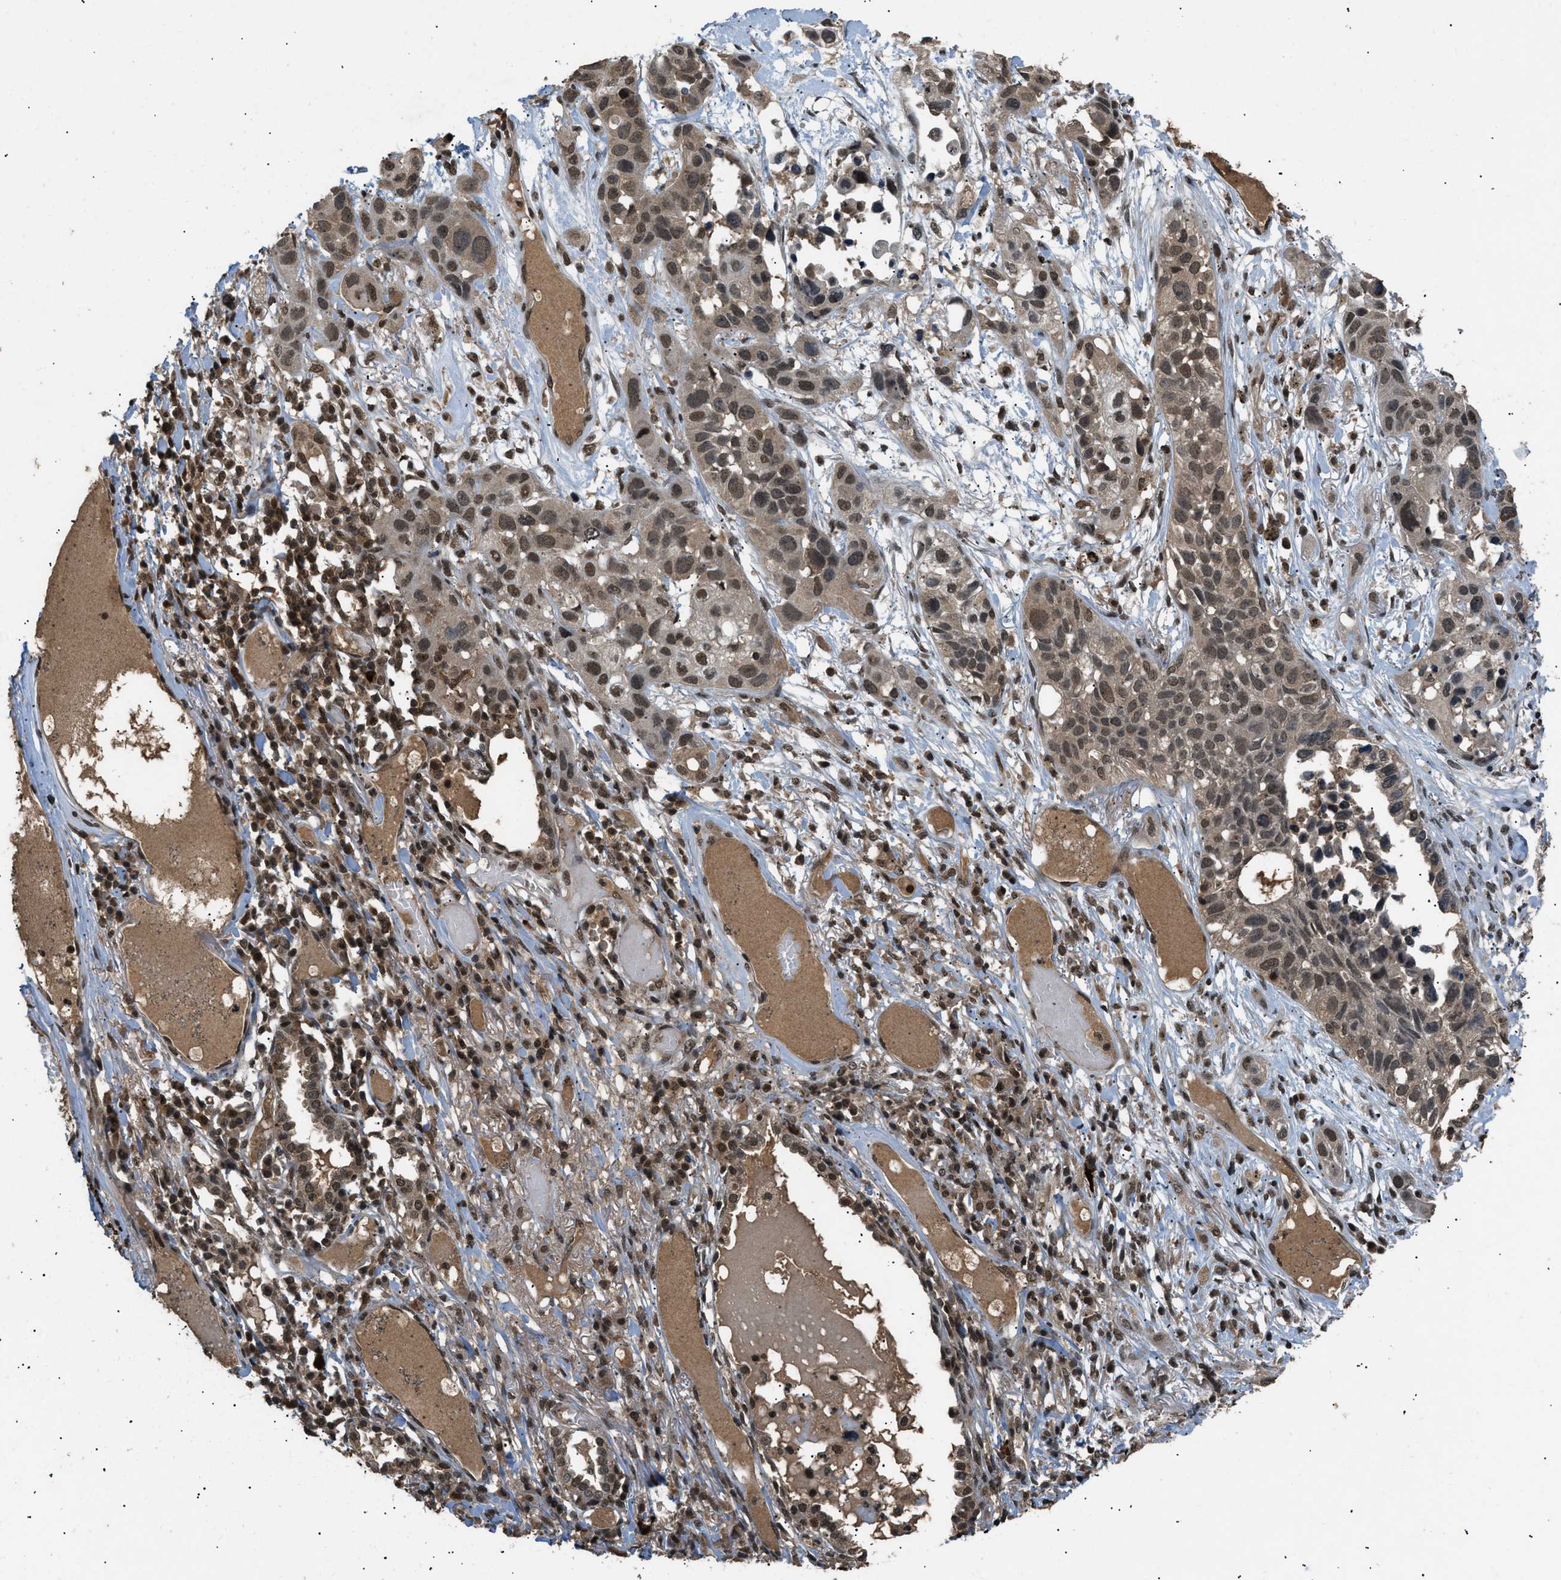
{"staining": {"intensity": "strong", "quantity": ">75%", "location": "nuclear"}, "tissue": "lung cancer", "cell_type": "Tumor cells", "image_type": "cancer", "snomed": [{"axis": "morphology", "description": "Squamous cell carcinoma, NOS"}, {"axis": "topography", "description": "Lung"}], "caption": "Tumor cells exhibit high levels of strong nuclear staining in about >75% of cells in squamous cell carcinoma (lung).", "gene": "RBM5", "patient": {"sex": "male", "age": 71}}